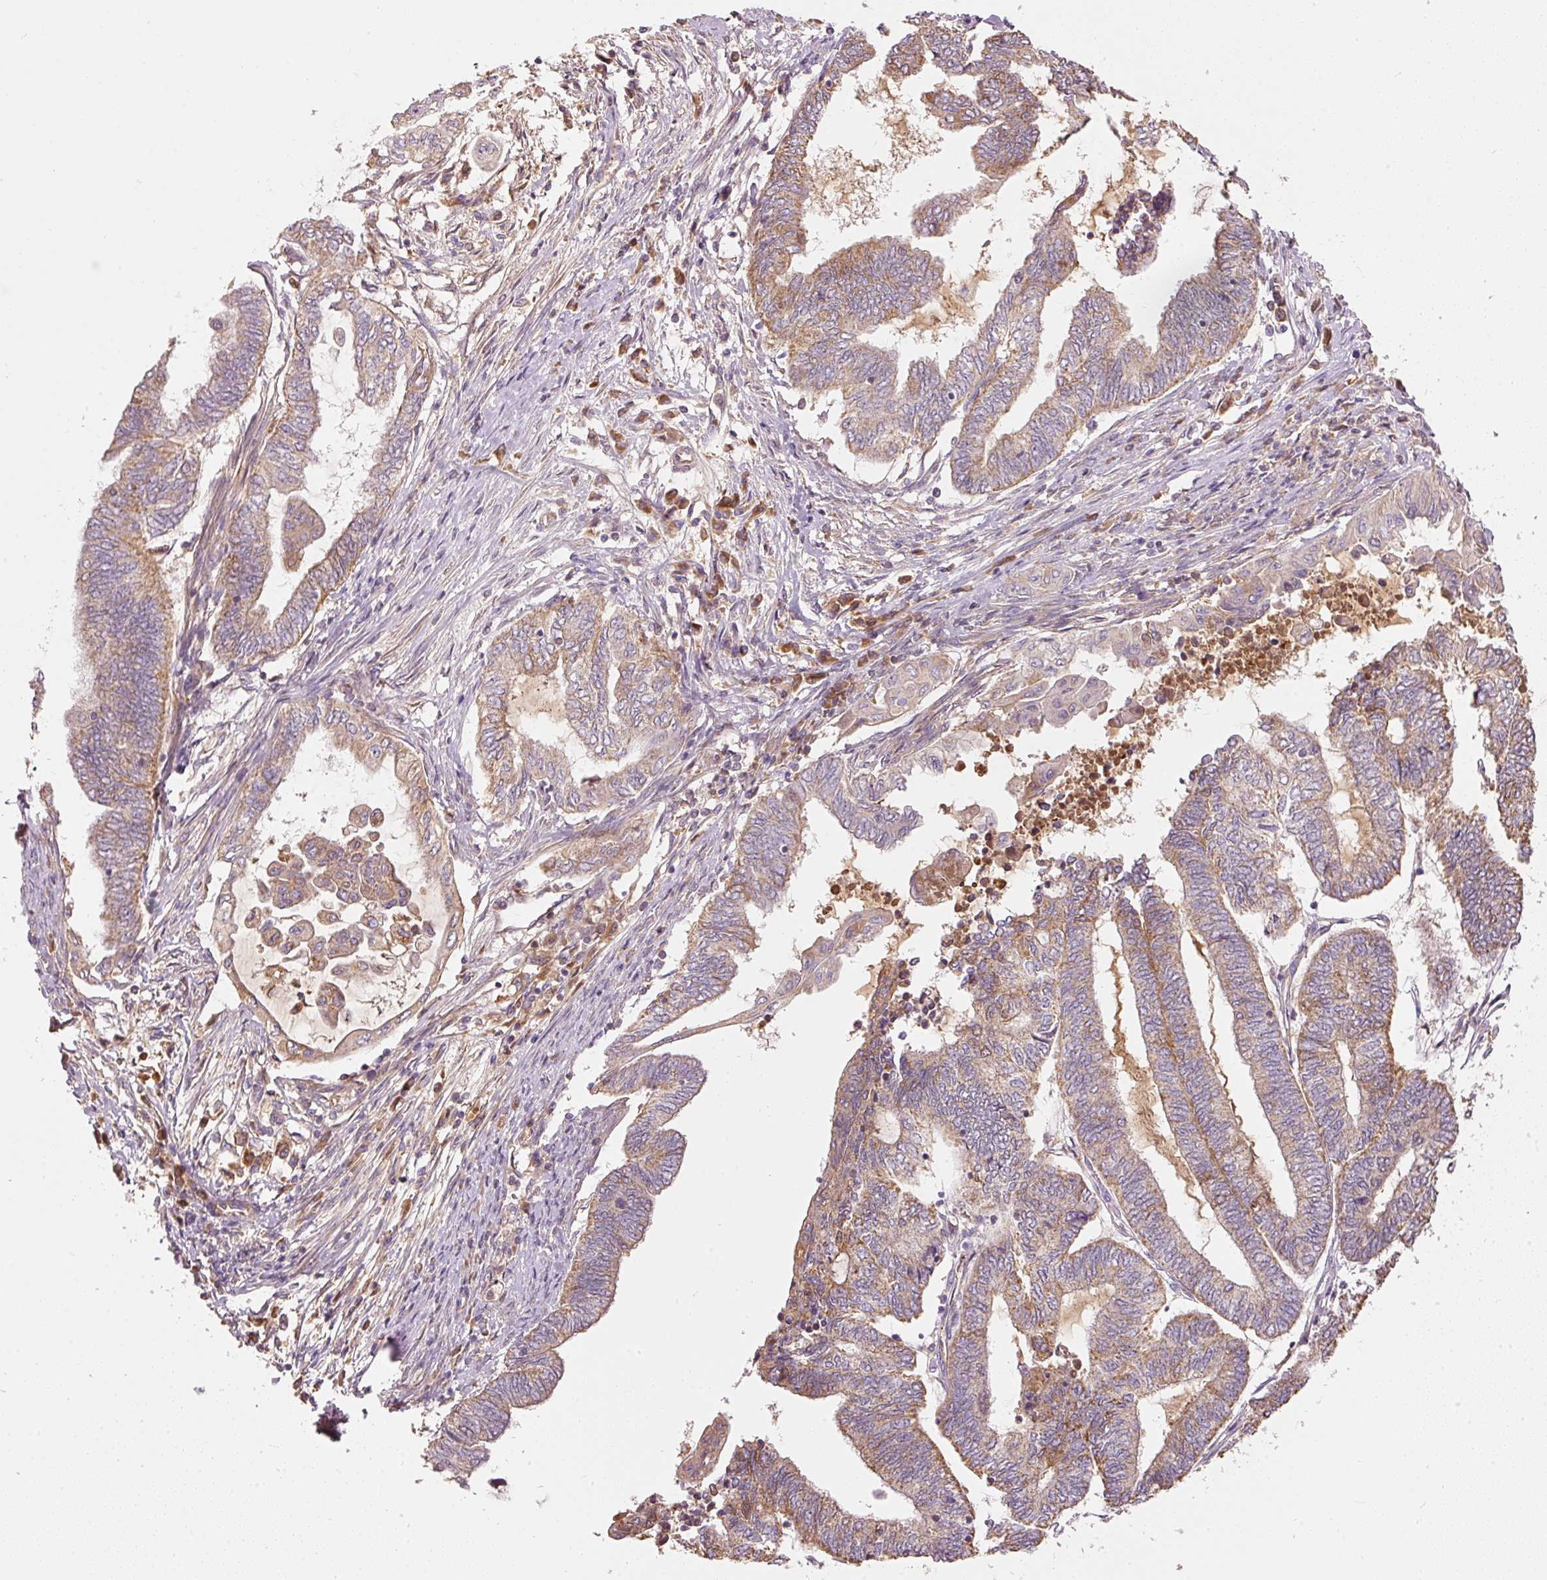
{"staining": {"intensity": "moderate", "quantity": "25%-75%", "location": "cytoplasmic/membranous"}, "tissue": "endometrial cancer", "cell_type": "Tumor cells", "image_type": "cancer", "snomed": [{"axis": "morphology", "description": "Adenocarcinoma, NOS"}, {"axis": "topography", "description": "Uterus"}, {"axis": "topography", "description": "Endometrium"}], "caption": "DAB (3,3'-diaminobenzidine) immunohistochemical staining of endometrial adenocarcinoma displays moderate cytoplasmic/membranous protein staining in approximately 25%-75% of tumor cells. The protein is stained brown, and the nuclei are stained in blue (DAB IHC with brightfield microscopy, high magnification).", "gene": "PSENEN", "patient": {"sex": "female", "age": 70}}